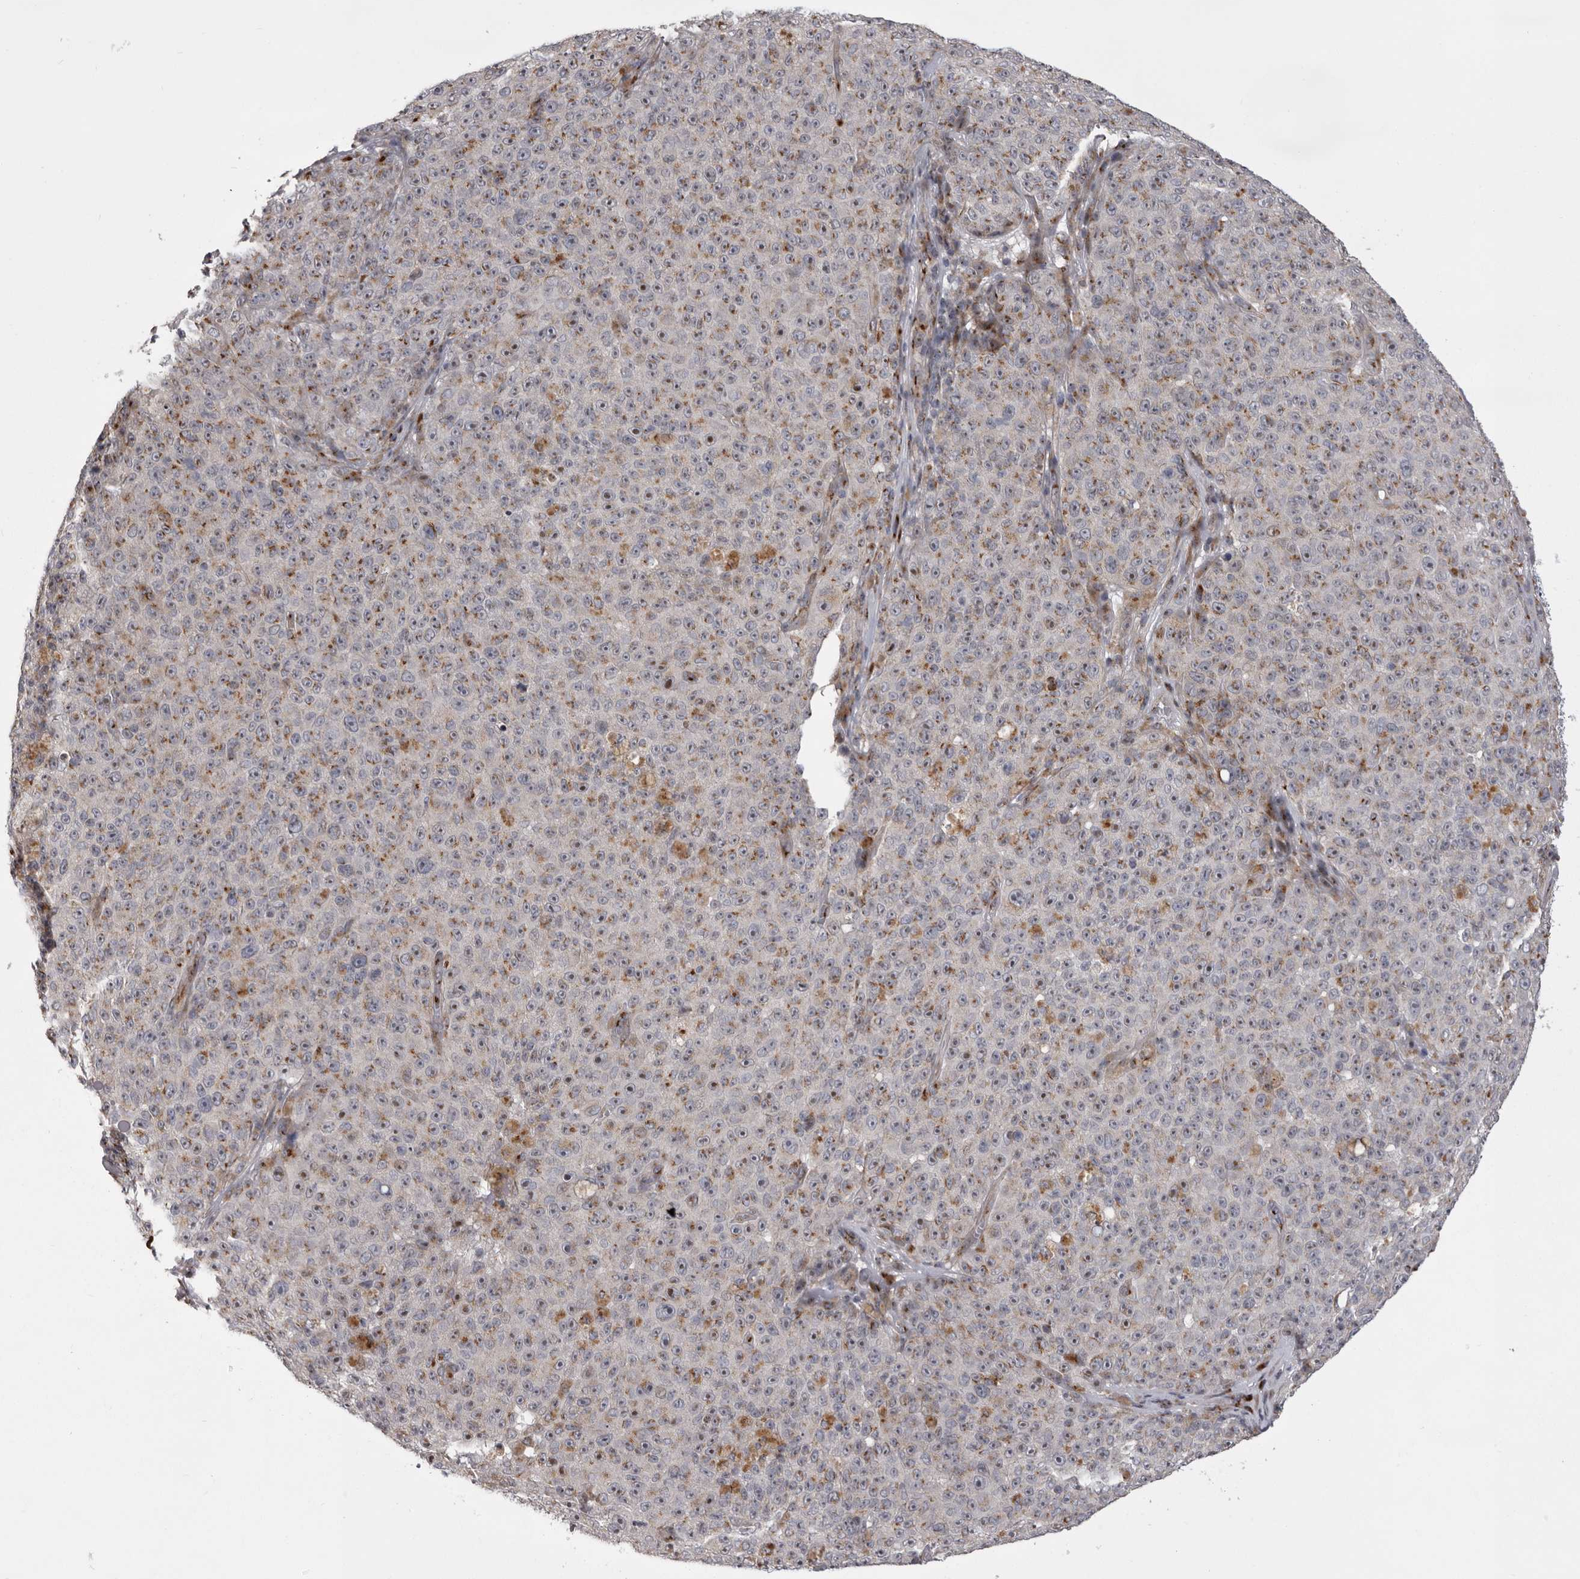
{"staining": {"intensity": "moderate", "quantity": "25%-75%", "location": "cytoplasmic/membranous"}, "tissue": "melanoma", "cell_type": "Tumor cells", "image_type": "cancer", "snomed": [{"axis": "morphology", "description": "Malignant melanoma, NOS"}, {"axis": "topography", "description": "Skin"}], "caption": "Immunohistochemistry staining of malignant melanoma, which shows medium levels of moderate cytoplasmic/membranous expression in about 25%-75% of tumor cells indicating moderate cytoplasmic/membranous protein expression. The staining was performed using DAB (3,3'-diaminobenzidine) (brown) for protein detection and nuclei were counterstained in hematoxylin (blue).", "gene": "WDR47", "patient": {"sex": "female", "age": 82}}